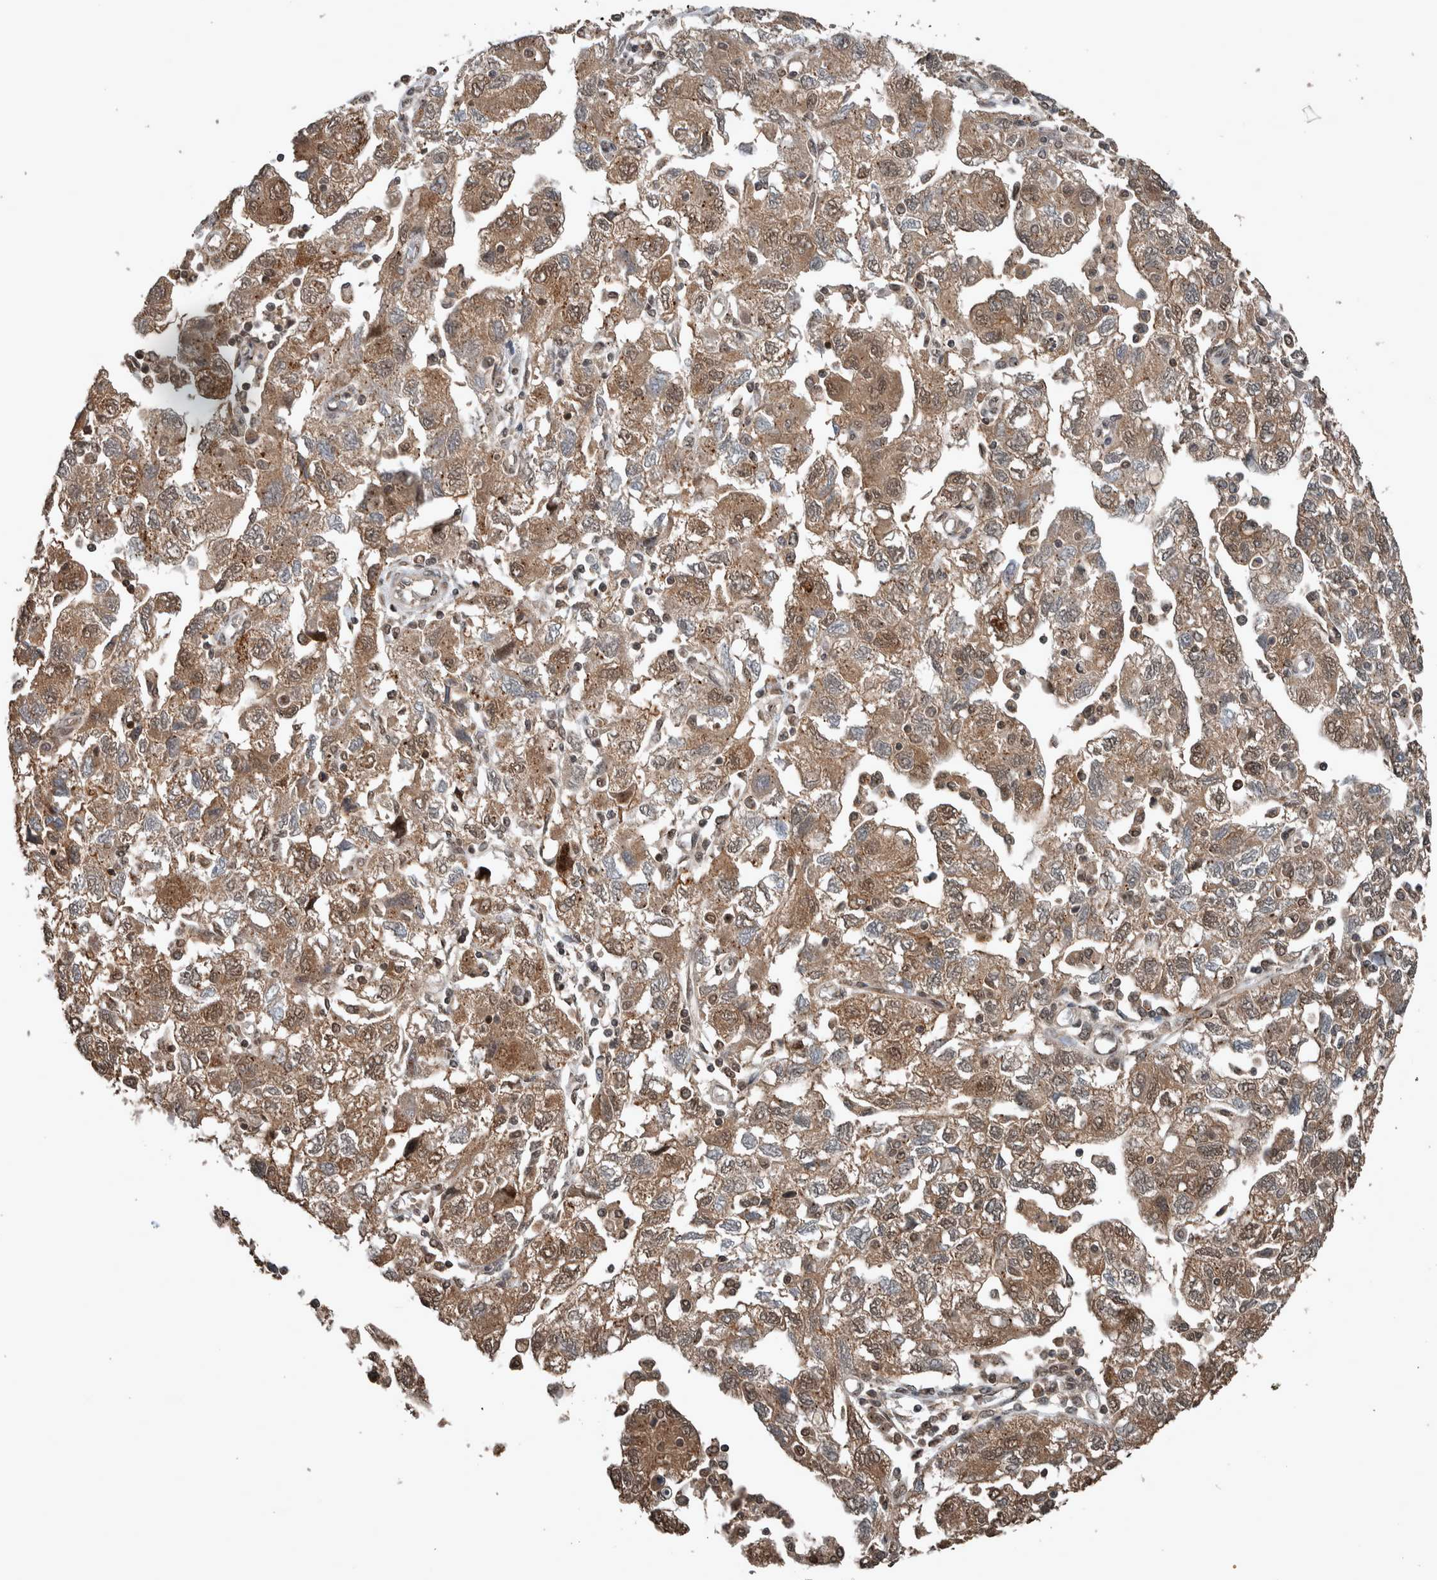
{"staining": {"intensity": "moderate", "quantity": ">75%", "location": "cytoplasmic/membranous,nuclear"}, "tissue": "ovarian cancer", "cell_type": "Tumor cells", "image_type": "cancer", "snomed": [{"axis": "morphology", "description": "Carcinoma, NOS"}, {"axis": "morphology", "description": "Cystadenocarcinoma, serous, NOS"}, {"axis": "topography", "description": "Ovary"}], "caption": "The image reveals immunohistochemical staining of serous cystadenocarcinoma (ovarian). There is moderate cytoplasmic/membranous and nuclear staining is seen in approximately >75% of tumor cells. The protein is shown in brown color, while the nuclei are stained blue.", "gene": "MYO1E", "patient": {"sex": "female", "age": 69}}